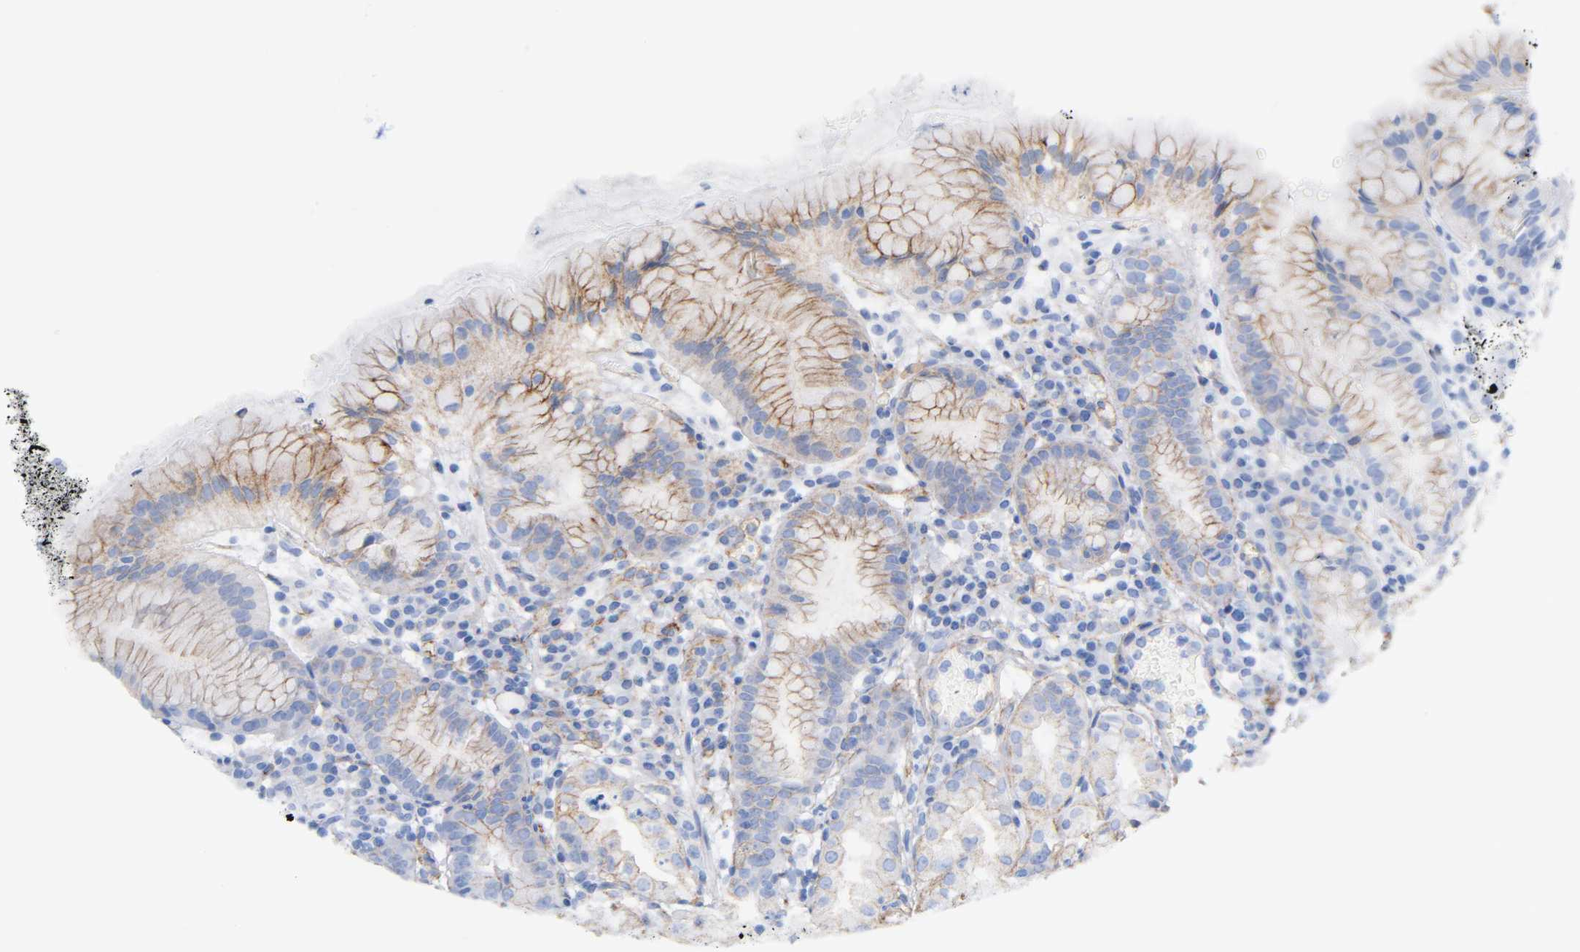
{"staining": {"intensity": "moderate", "quantity": ">75%", "location": "cytoplasmic/membranous"}, "tissue": "stomach", "cell_type": "Glandular cells", "image_type": "normal", "snomed": [{"axis": "morphology", "description": "Normal tissue, NOS"}, {"axis": "topography", "description": "Stomach"}, {"axis": "topography", "description": "Stomach, lower"}], "caption": "About >75% of glandular cells in benign stomach demonstrate moderate cytoplasmic/membranous protein staining as visualized by brown immunohistochemical staining.", "gene": "SPTAN1", "patient": {"sex": "female", "age": 75}}